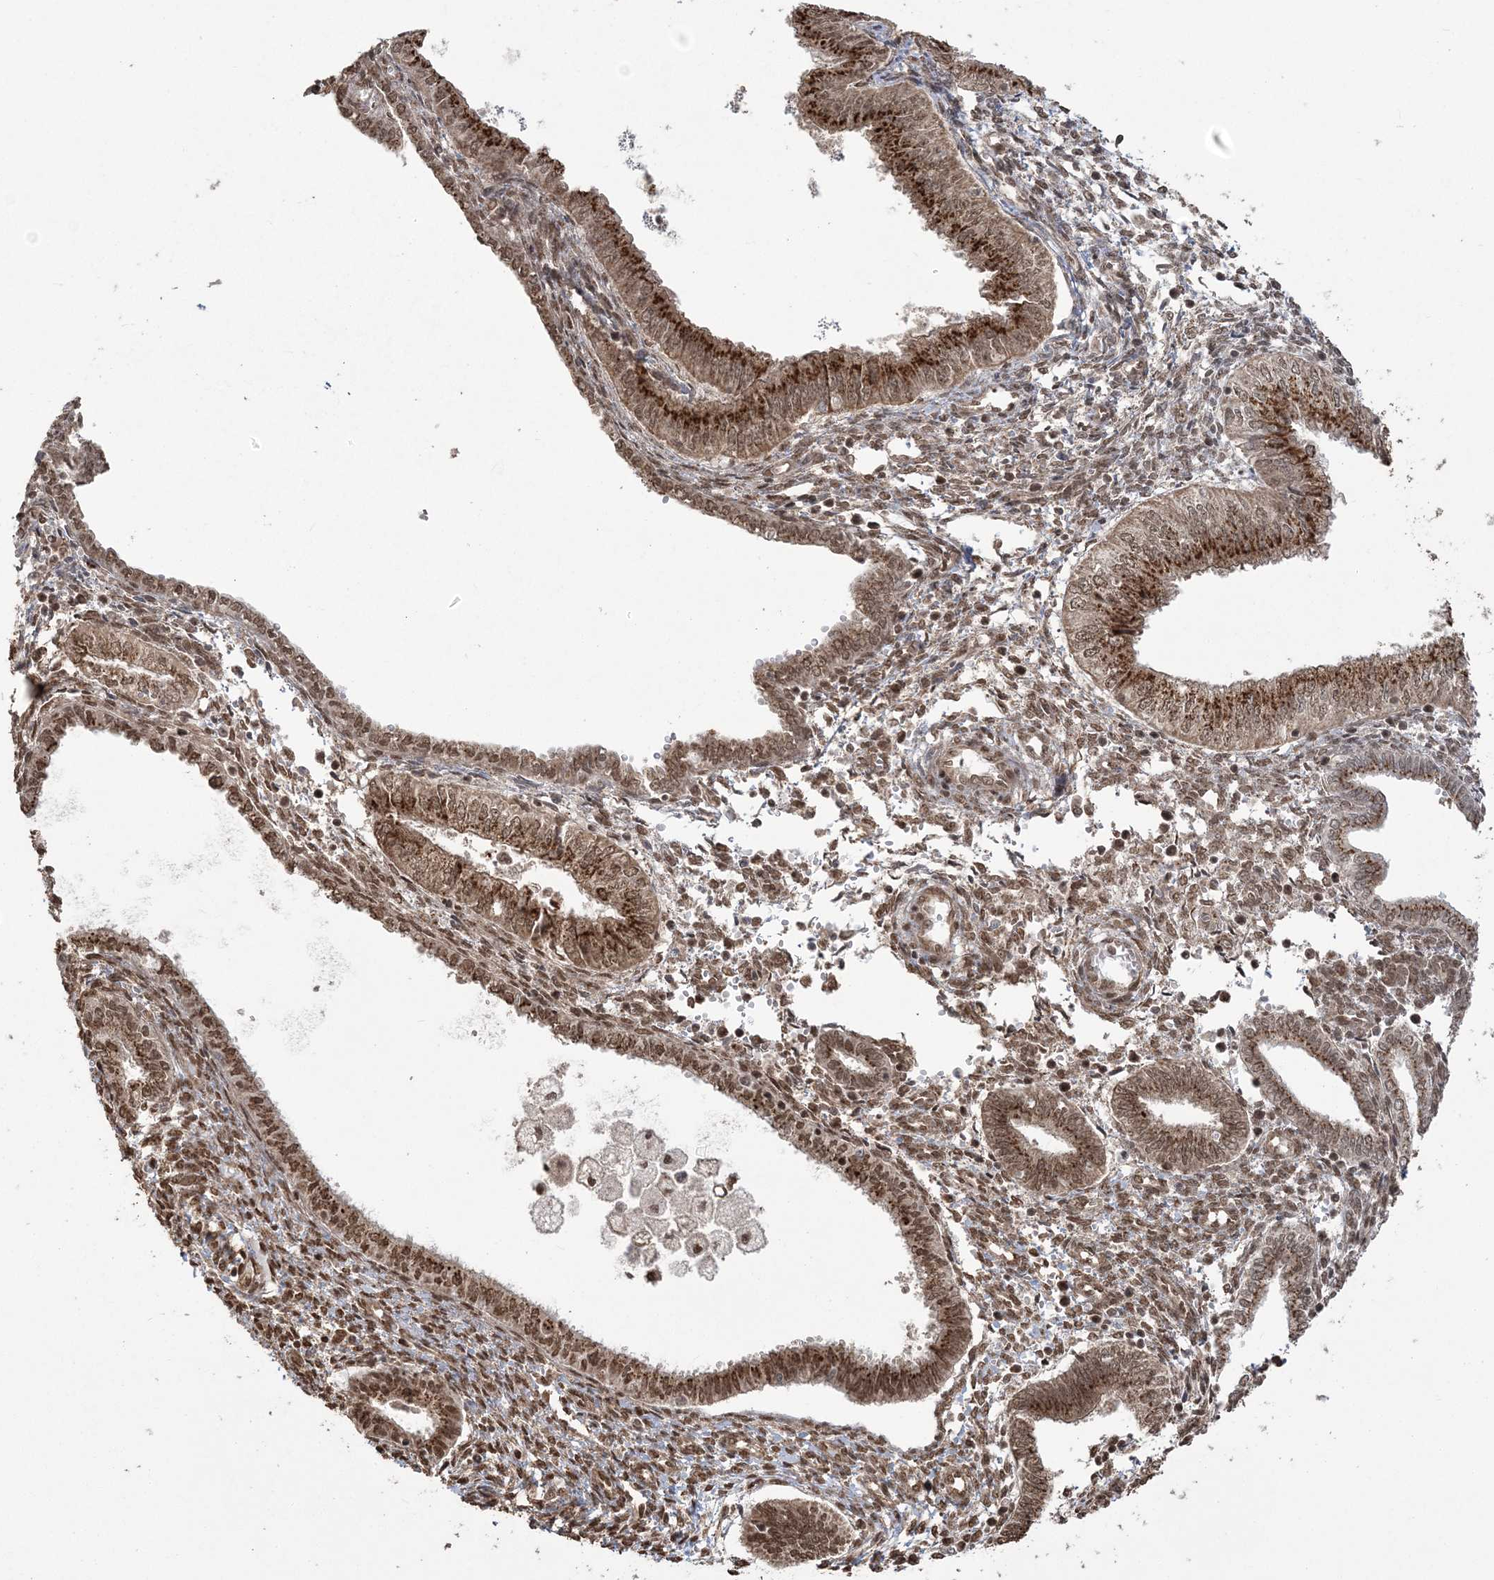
{"staining": {"intensity": "strong", "quantity": ">75%", "location": "cytoplasmic/membranous,nuclear"}, "tissue": "endometrial cancer", "cell_type": "Tumor cells", "image_type": "cancer", "snomed": [{"axis": "morphology", "description": "Normal tissue, NOS"}, {"axis": "morphology", "description": "Adenocarcinoma, NOS"}, {"axis": "topography", "description": "Endometrium"}], "caption": "Endometrial cancer (adenocarcinoma) stained with DAB IHC reveals high levels of strong cytoplasmic/membranous and nuclear positivity in approximately >75% of tumor cells.", "gene": "ZNF839", "patient": {"sex": "female", "age": 53}}